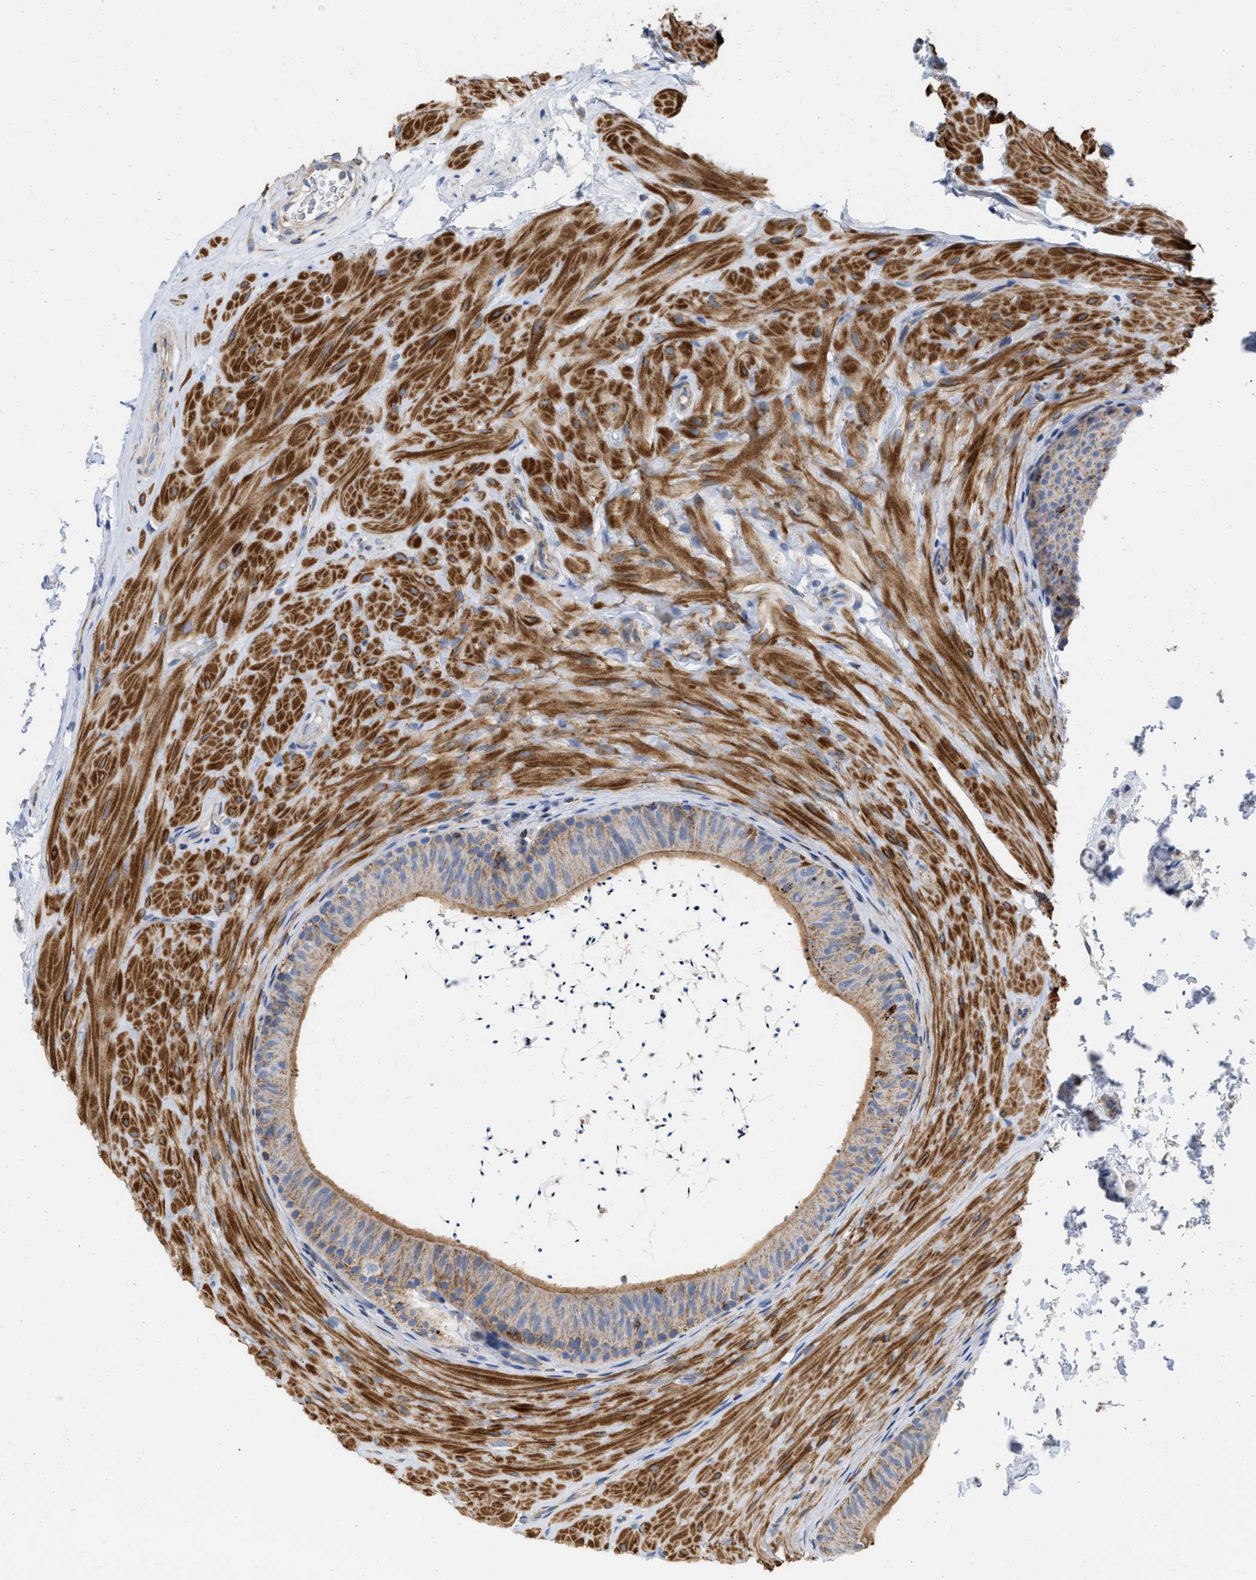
{"staining": {"intensity": "moderate", "quantity": "25%-75%", "location": "cytoplasmic/membranous"}, "tissue": "epididymis", "cell_type": "Glandular cells", "image_type": "normal", "snomed": [{"axis": "morphology", "description": "Normal tissue, NOS"}, {"axis": "topography", "description": "Epididymis"}], "caption": "A micrograph of human epididymis stained for a protein shows moderate cytoplasmic/membranous brown staining in glandular cells.", "gene": "GRB10", "patient": {"sex": "male", "age": 34}}